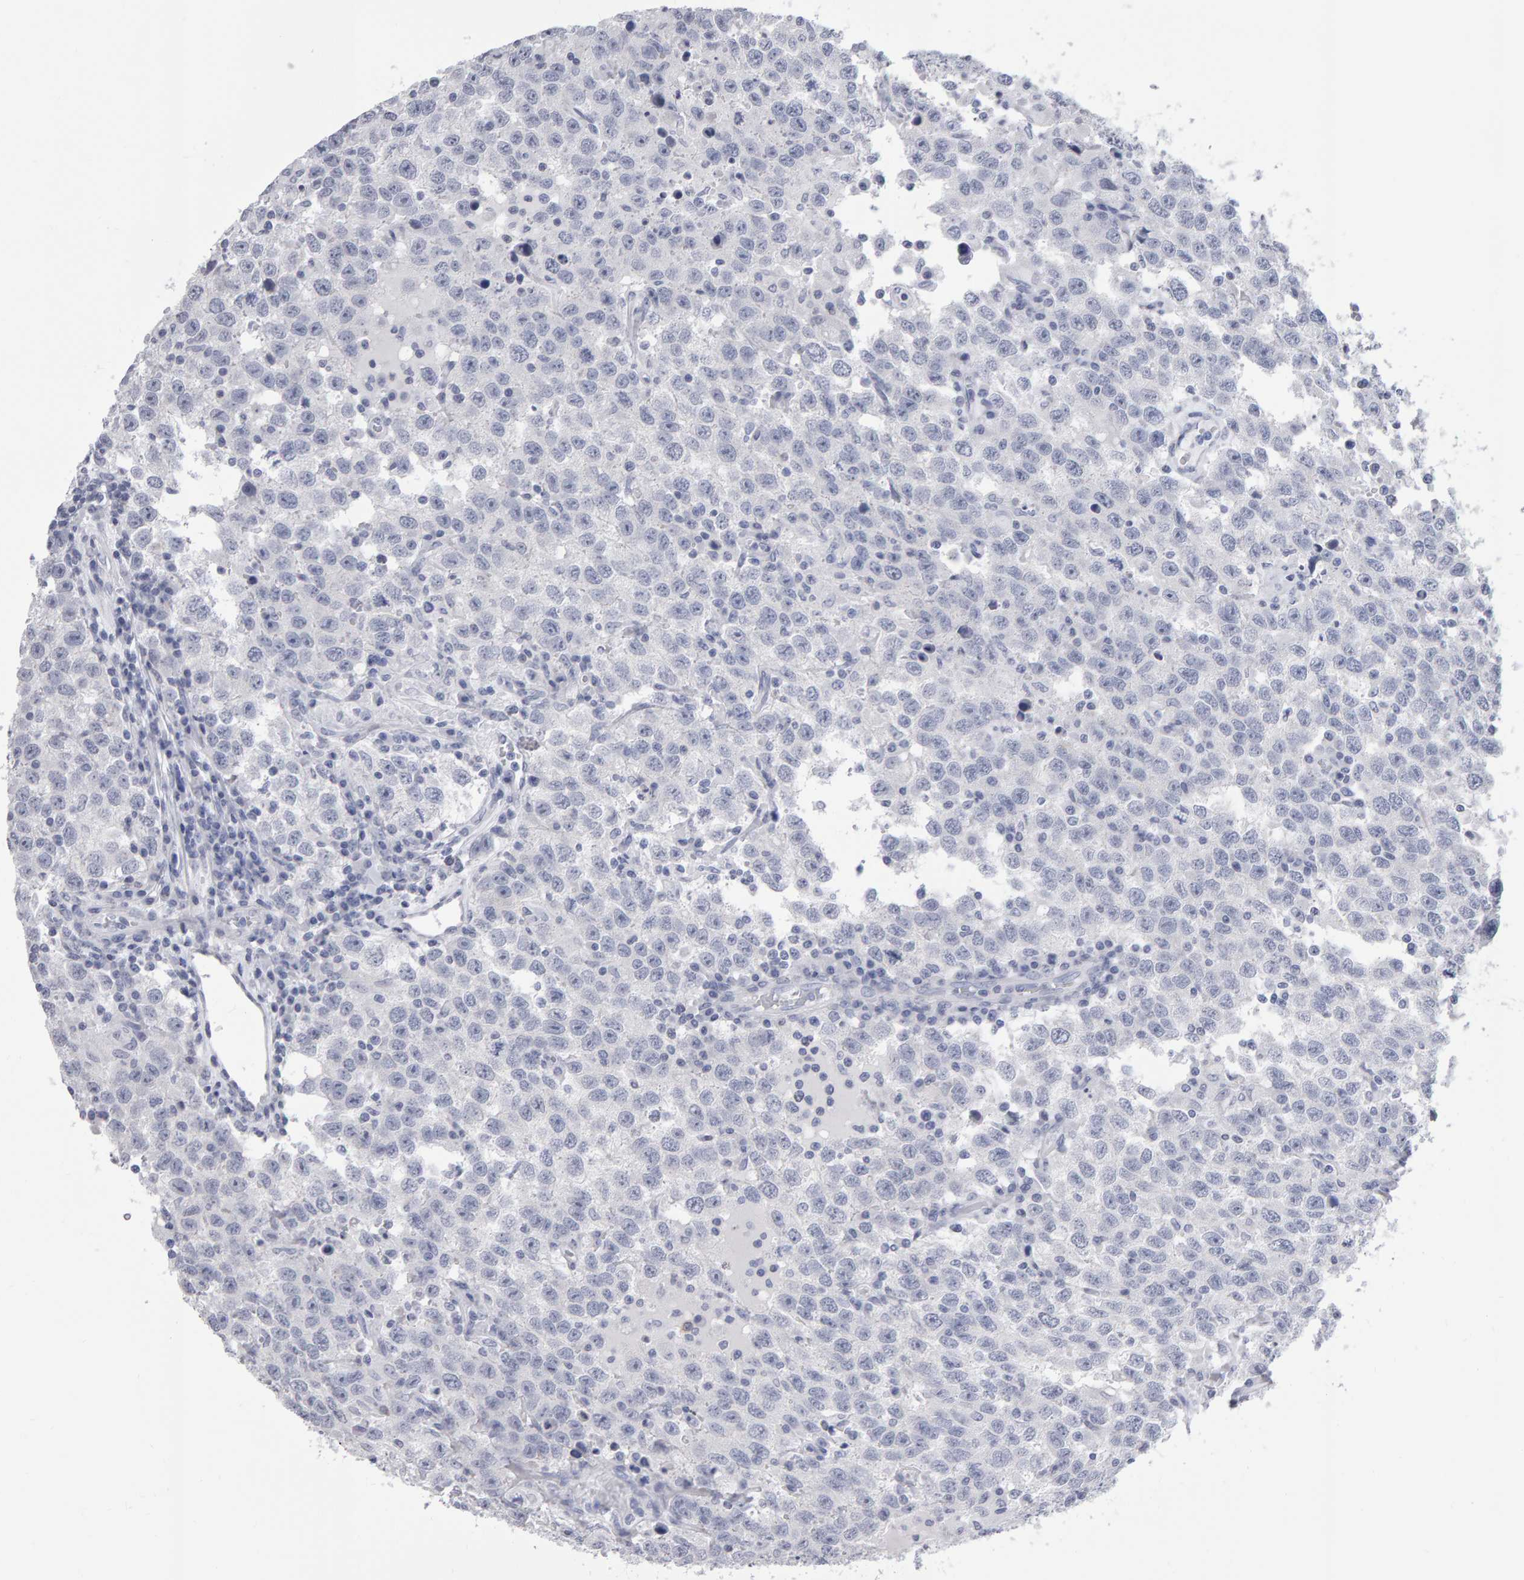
{"staining": {"intensity": "negative", "quantity": "none", "location": "none"}, "tissue": "testis cancer", "cell_type": "Tumor cells", "image_type": "cancer", "snomed": [{"axis": "morphology", "description": "Seminoma, NOS"}, {"axis": "topography", "description": "Testis"}], "caption": "High magnification brightfield microscopy of testis seminoma stained with DAB (3,3'-diaminobenzidine) (brown) and counterstained with hematoxylin (blue): tumor cells show no significant staining.", "gene": "NCDN", "patient": {"sex": "male", "age": 41}}